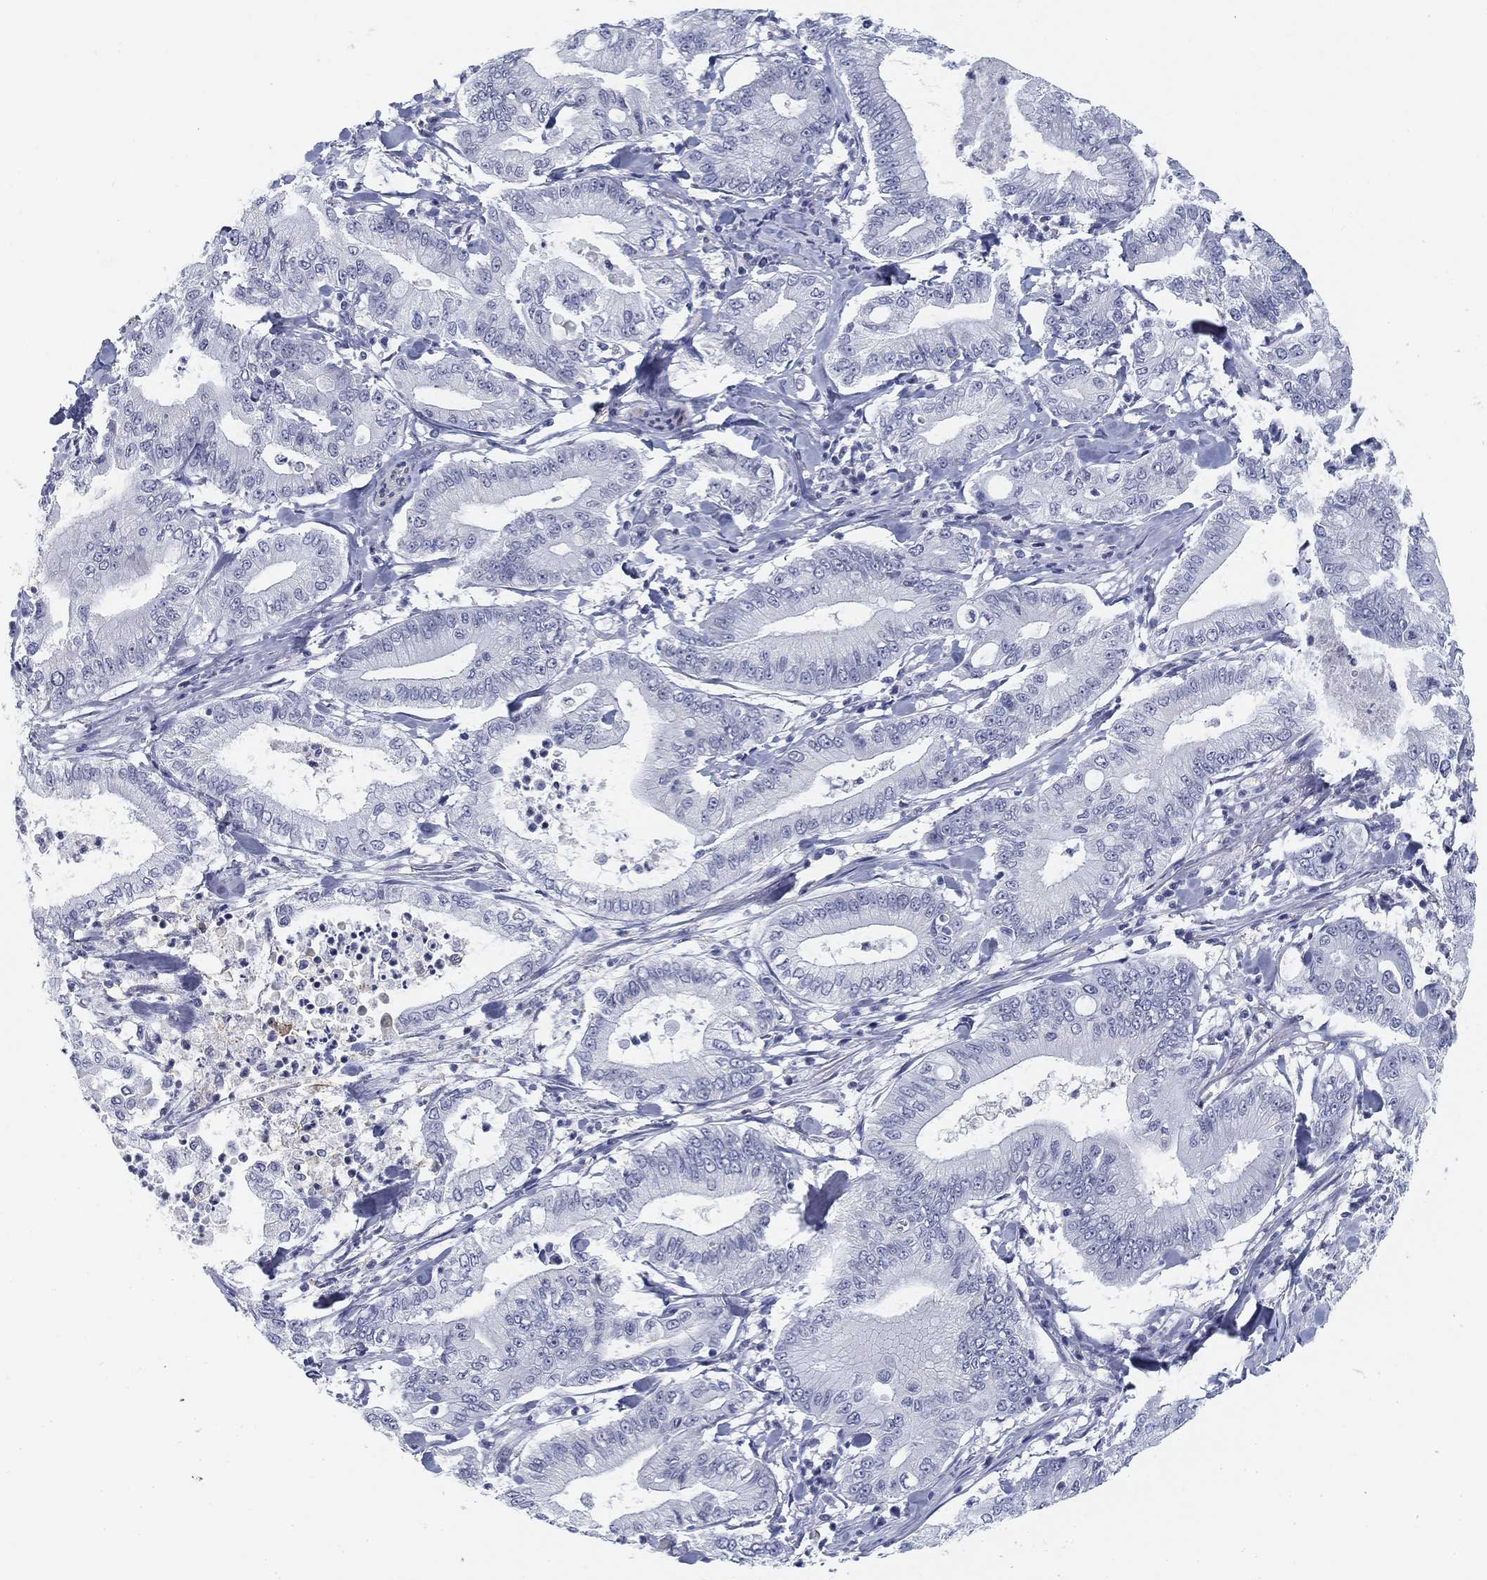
{"staining": {"intensity": "negative", "quantity": "none", "location": "none"}, "tissue": "pancreatic cancer", "cell_type": "Tumor cells", "image_type": "cancer", "snomed": [{"axis": "morphology", "description": "Adenocarcinoma, NOS"}, {"axis": "topography", "description": "Pancreas"}], "caption": "Adenocarcinoma (pancreatic) was stained to show a protein in brown. There is no significant expression in tumor cells.", "gene": "SLC2A5", "patient": {"sex": "male", "age": 71}}